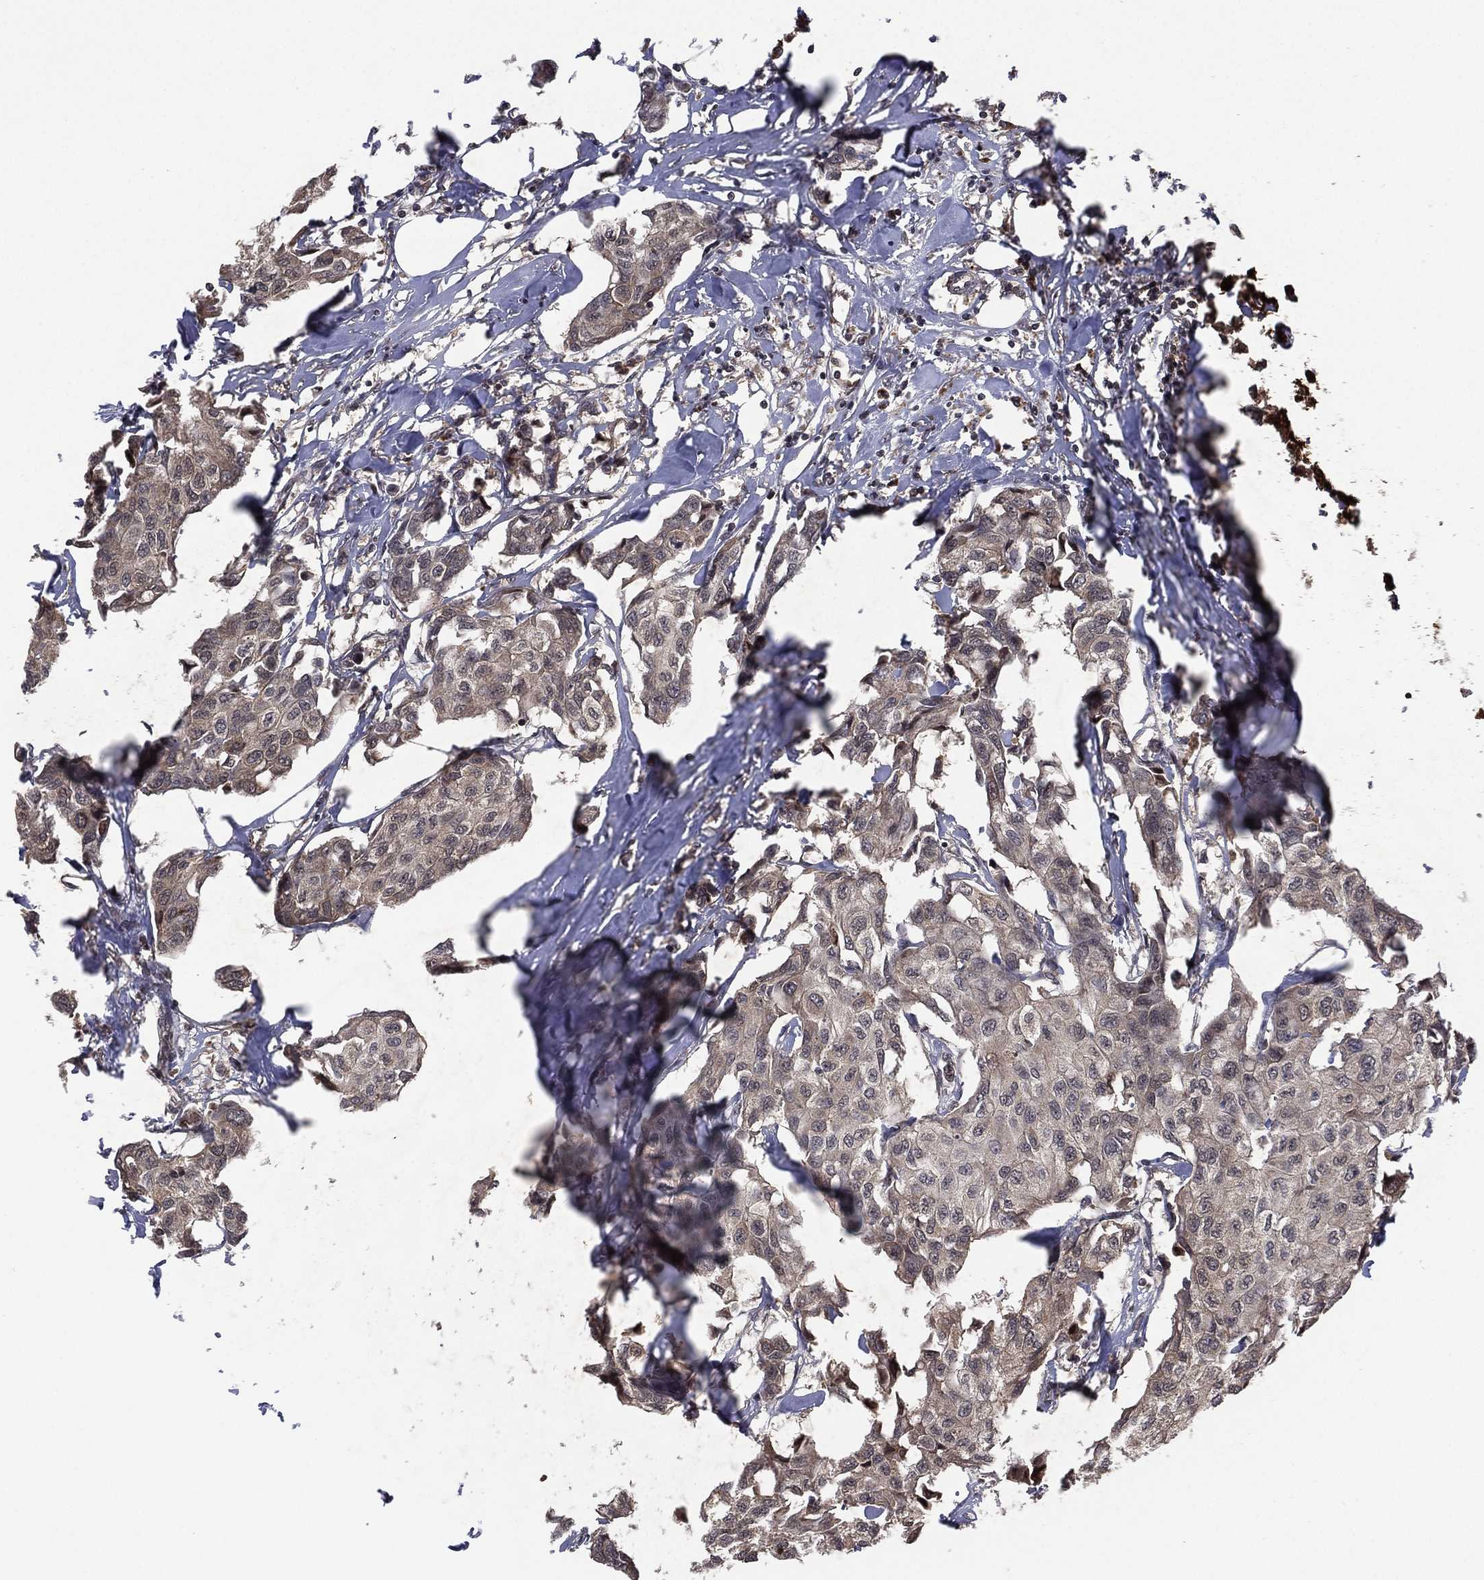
{"staining": {"intensity": "negative", "quantity": "none", "location": "none"}, "tissue": "breast cancer", "cell_type": "Tumor cells", "image_type": "cancer", "snomed": [{"axis": "morphology", "description": "Duct carcinoma"}, {"axis": "topography", "description": "Breast"}], "caption": "Immunohistochemistry micrograph of neoplastic tissue: human breast cancer (intraductal carcinoma) stained with DAB displays no significant protein staining in tumor cells.", "gene": "ATG4B", "patient": {"sex": "female", "age": 80}}